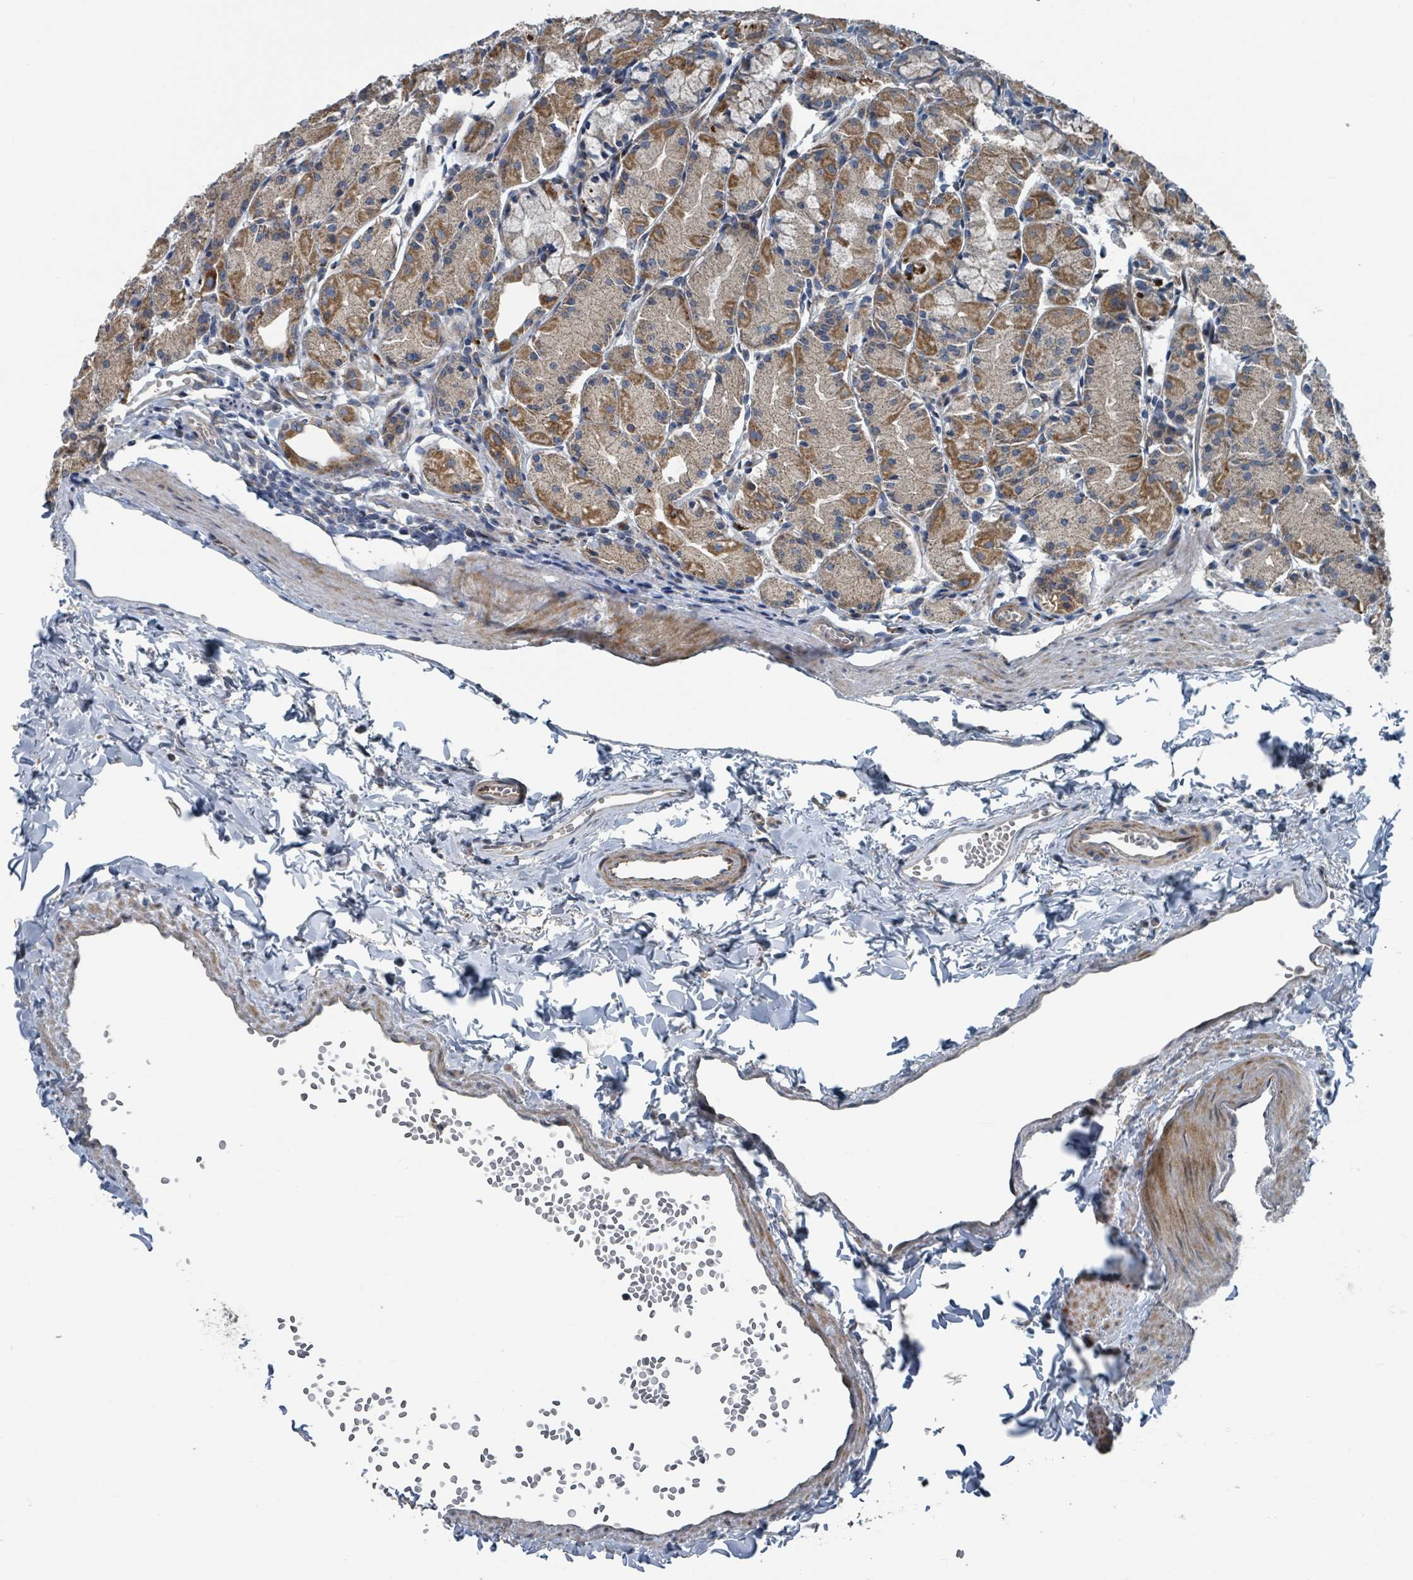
{"staining": {"intensity": "moderate", "quantity": "25%-75%", "location": "cytoplasmic/membranous"}, "tissue": "stomach", "cell_type": "Glandular cells", "image_type": "normal", "snomed": [{"axis": "morphology", "description": "Normal tissue, NOS"}, {"axis": "topography", "description": "Stomach, upper"}], "caption": "Unremarkable stomach was stained to show a protein in brown. There is medium levels of moderate cytoplasmic/membranous staining in about 25%-75% of glandular cells. The staining was performed using DAB, with brown indicating positive protein expression. Nuclei are stained blue with hematoxylin.", "gene": "DIPK2A", "patient": {"sex": "male", "age": 47}}